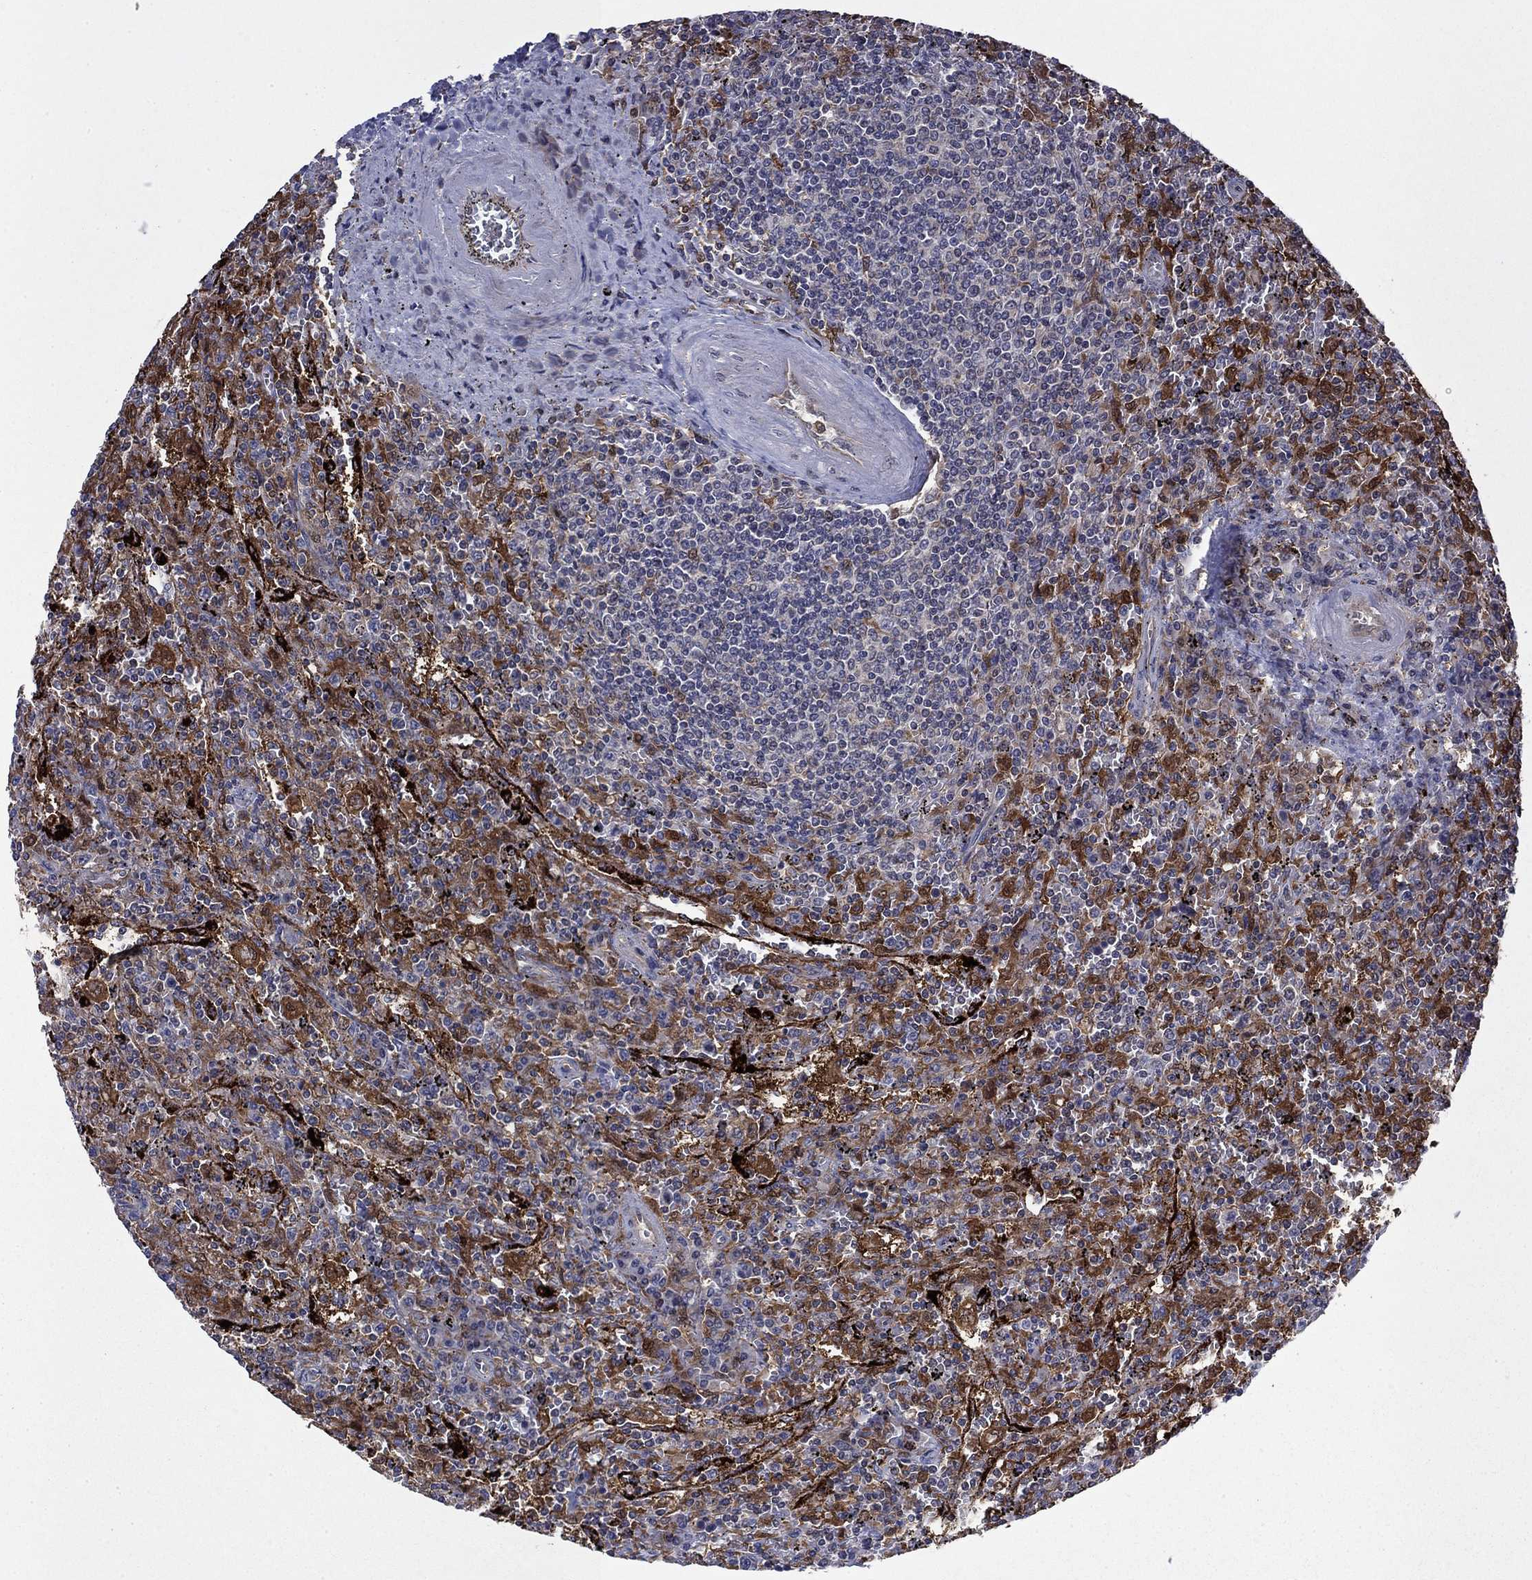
{"staining": {"intensity": "strong", "quantity": "25%-75%", "location": "cytoplasmic/membranous"}, "tissue": "lymphoma", "cell_type": "Tumor cells", "image_type": "cancer", "snomed": [{"axis": "morphology", "description": "Malignant lymphoma, non-Hodgkin's type, Low grade"}, {"axis": "topography", "description": "Spleen"}], "caption": "Immunohistochemistry (IHC) staining of low-grade malignant lymphoma, non-Hodgkin's type, which shows high levels of strong cytoplasmic/membranous positivity in approximately 25%-75% of tumor cells indicating strong cytoplasmic/membranous protein positivity. The staining was performed using DAB (brown) for protein detection and nuclei were counterstained in hematoxylin (blue).", "gene": "TPMT", "patient": {"sex": "male", "age": 62}}